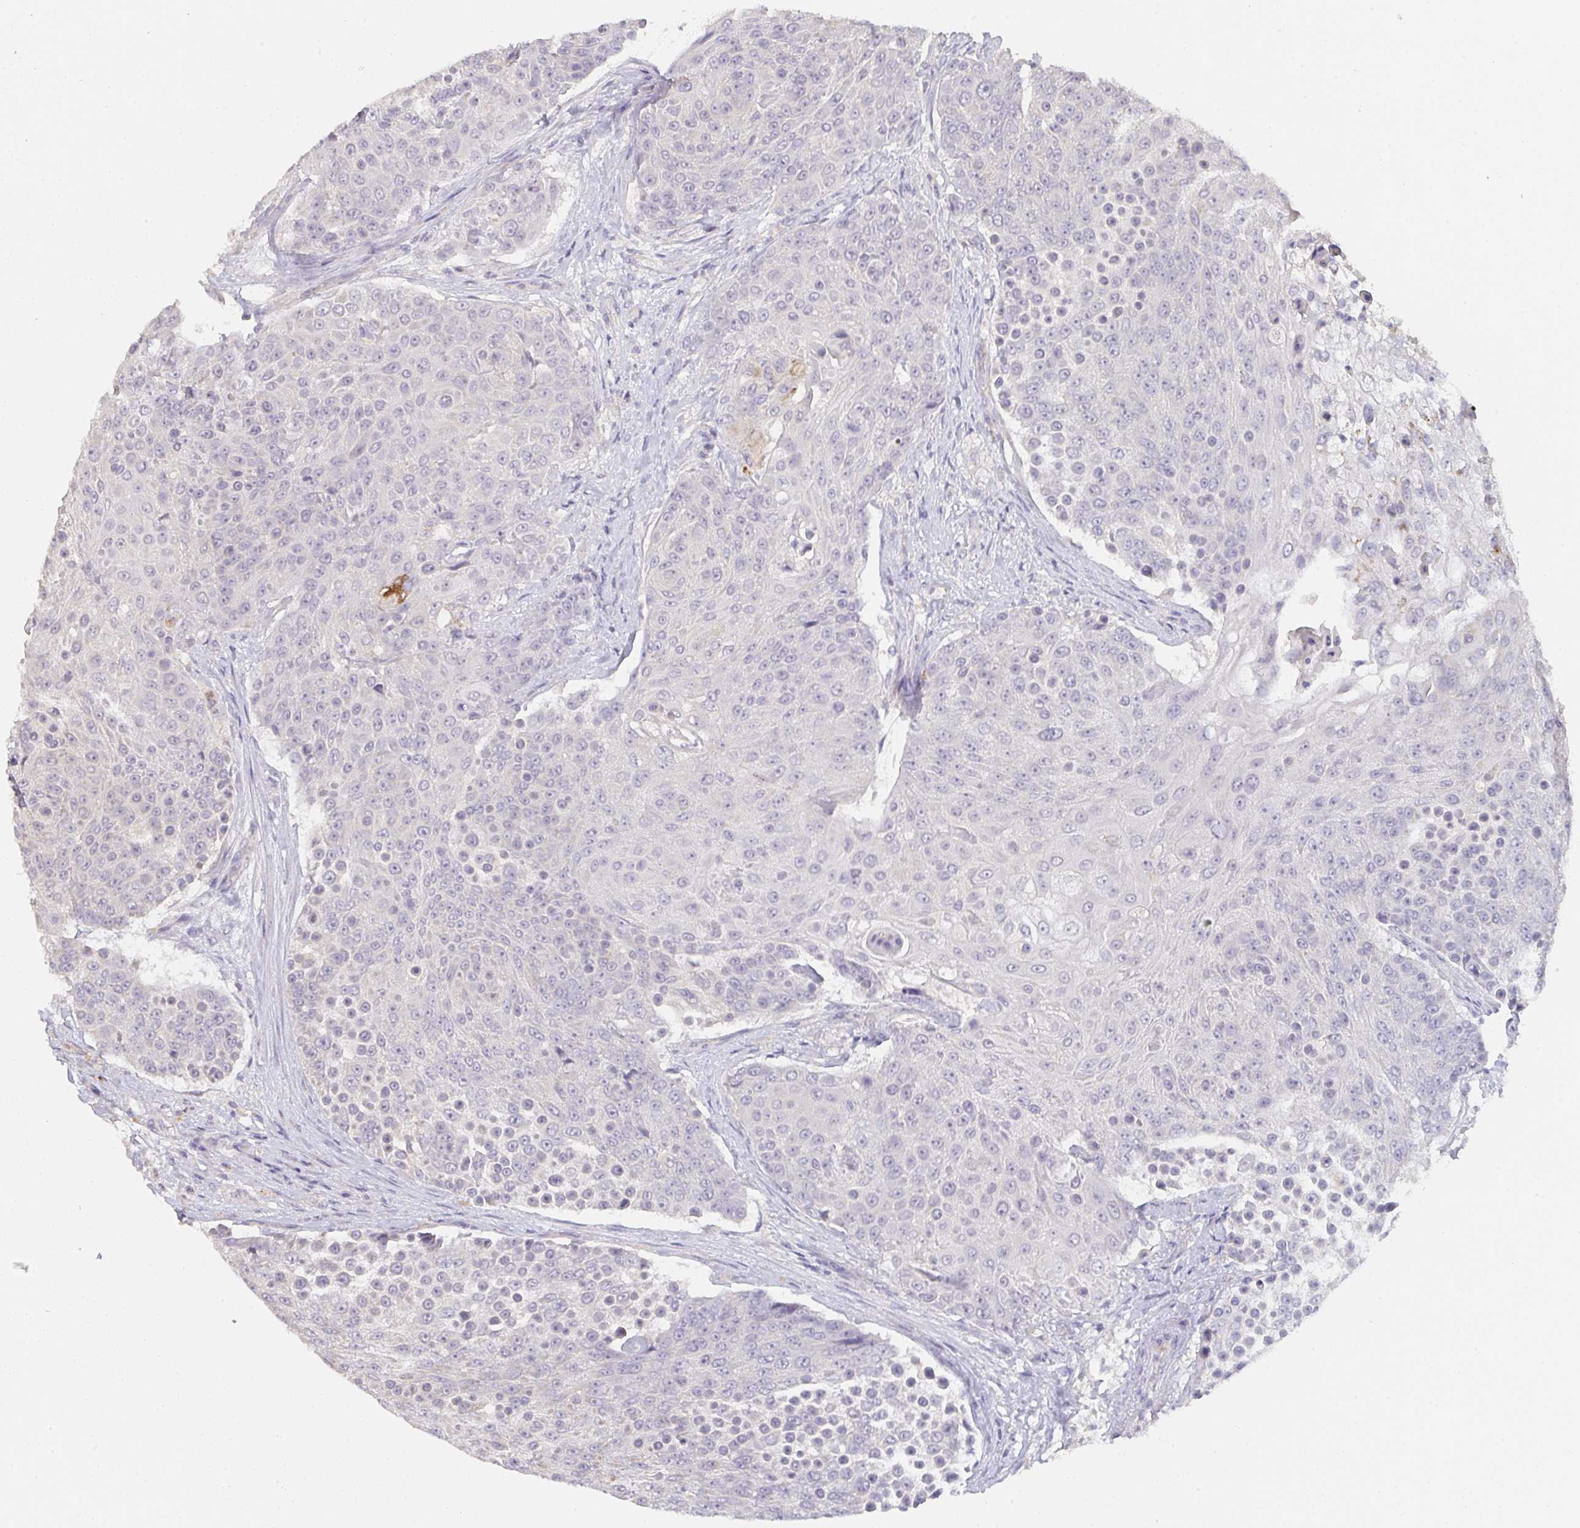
{"staining": {"intensity": "negative", "quantity": "none", "location": "none"}, "tissue": "urothelial cancer", "cell_type": "Tumor cells", "image_type": "cancer", "snomed": [{"axis": "morphology", "description": "Urothelial carcinoma, High grade"}, {"axis": "topography", "description": "Urinary bladder"}], "caption": "IHC histopathology image of high-grade urothelial carcinoma stained for a protein (brown), which demonstrates no staining in tumor cells.", "gene": "TMEM219", "patient": {"sex": "female", "age": 63}}